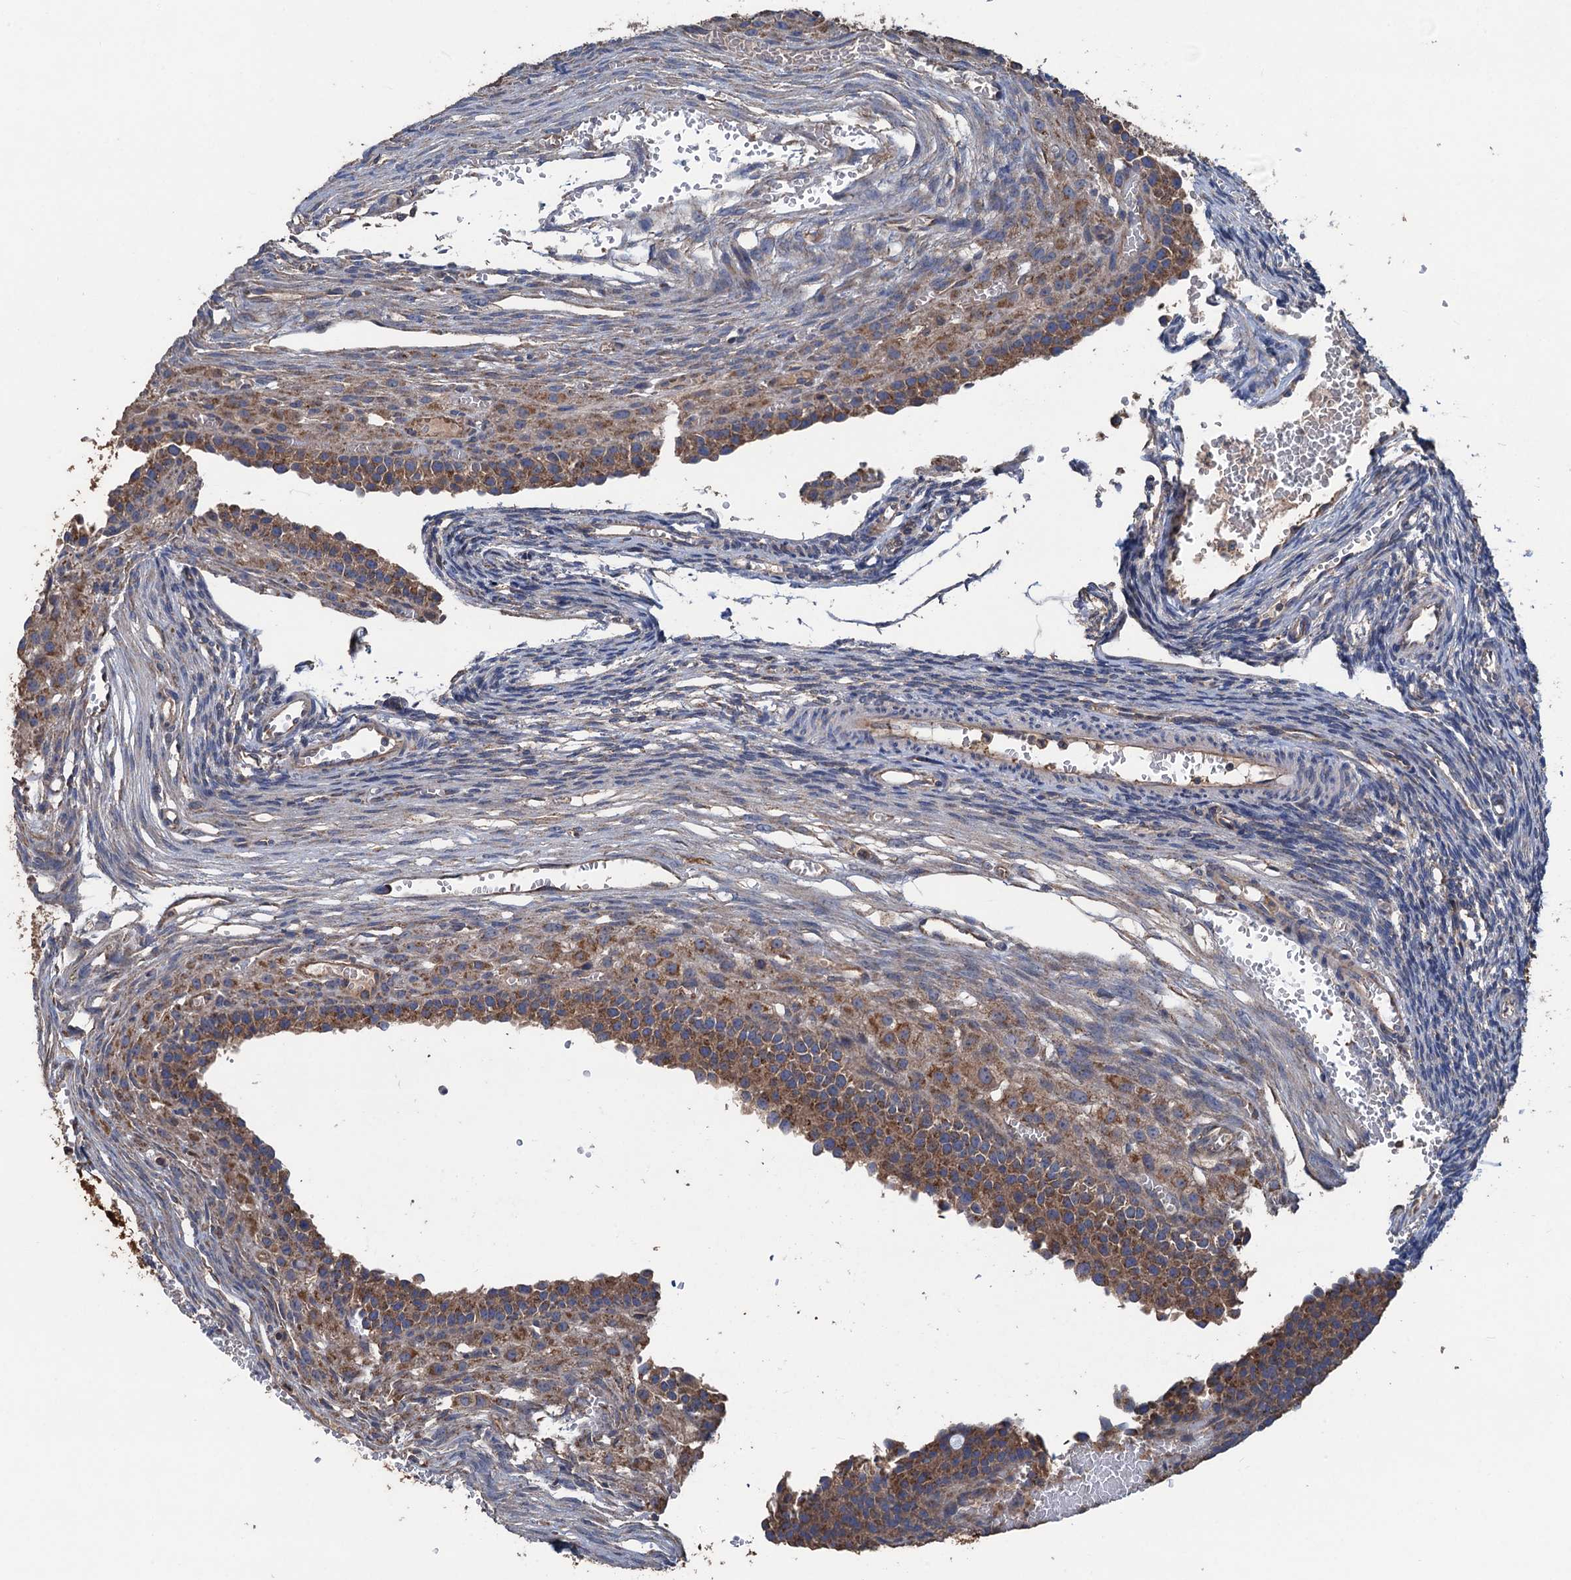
{"staining": {"intensity": "negative", "quantity": "none", "location": "none"}, "tissue": "ovary", "cell_type": "Ovarian stroma cells", "image_type": "normal", "snomed": [{"axis": "morphology", "description": "Normal tissue, NOS"}, {"axis": "topography", "description": "Ovary"}], "caption": "Histopathology image shows no significant protein positivity in ovarian stroma cells of benign ovary.", "gene": "DGLUCY", "patient": {"sex": "female", "age": 39}}